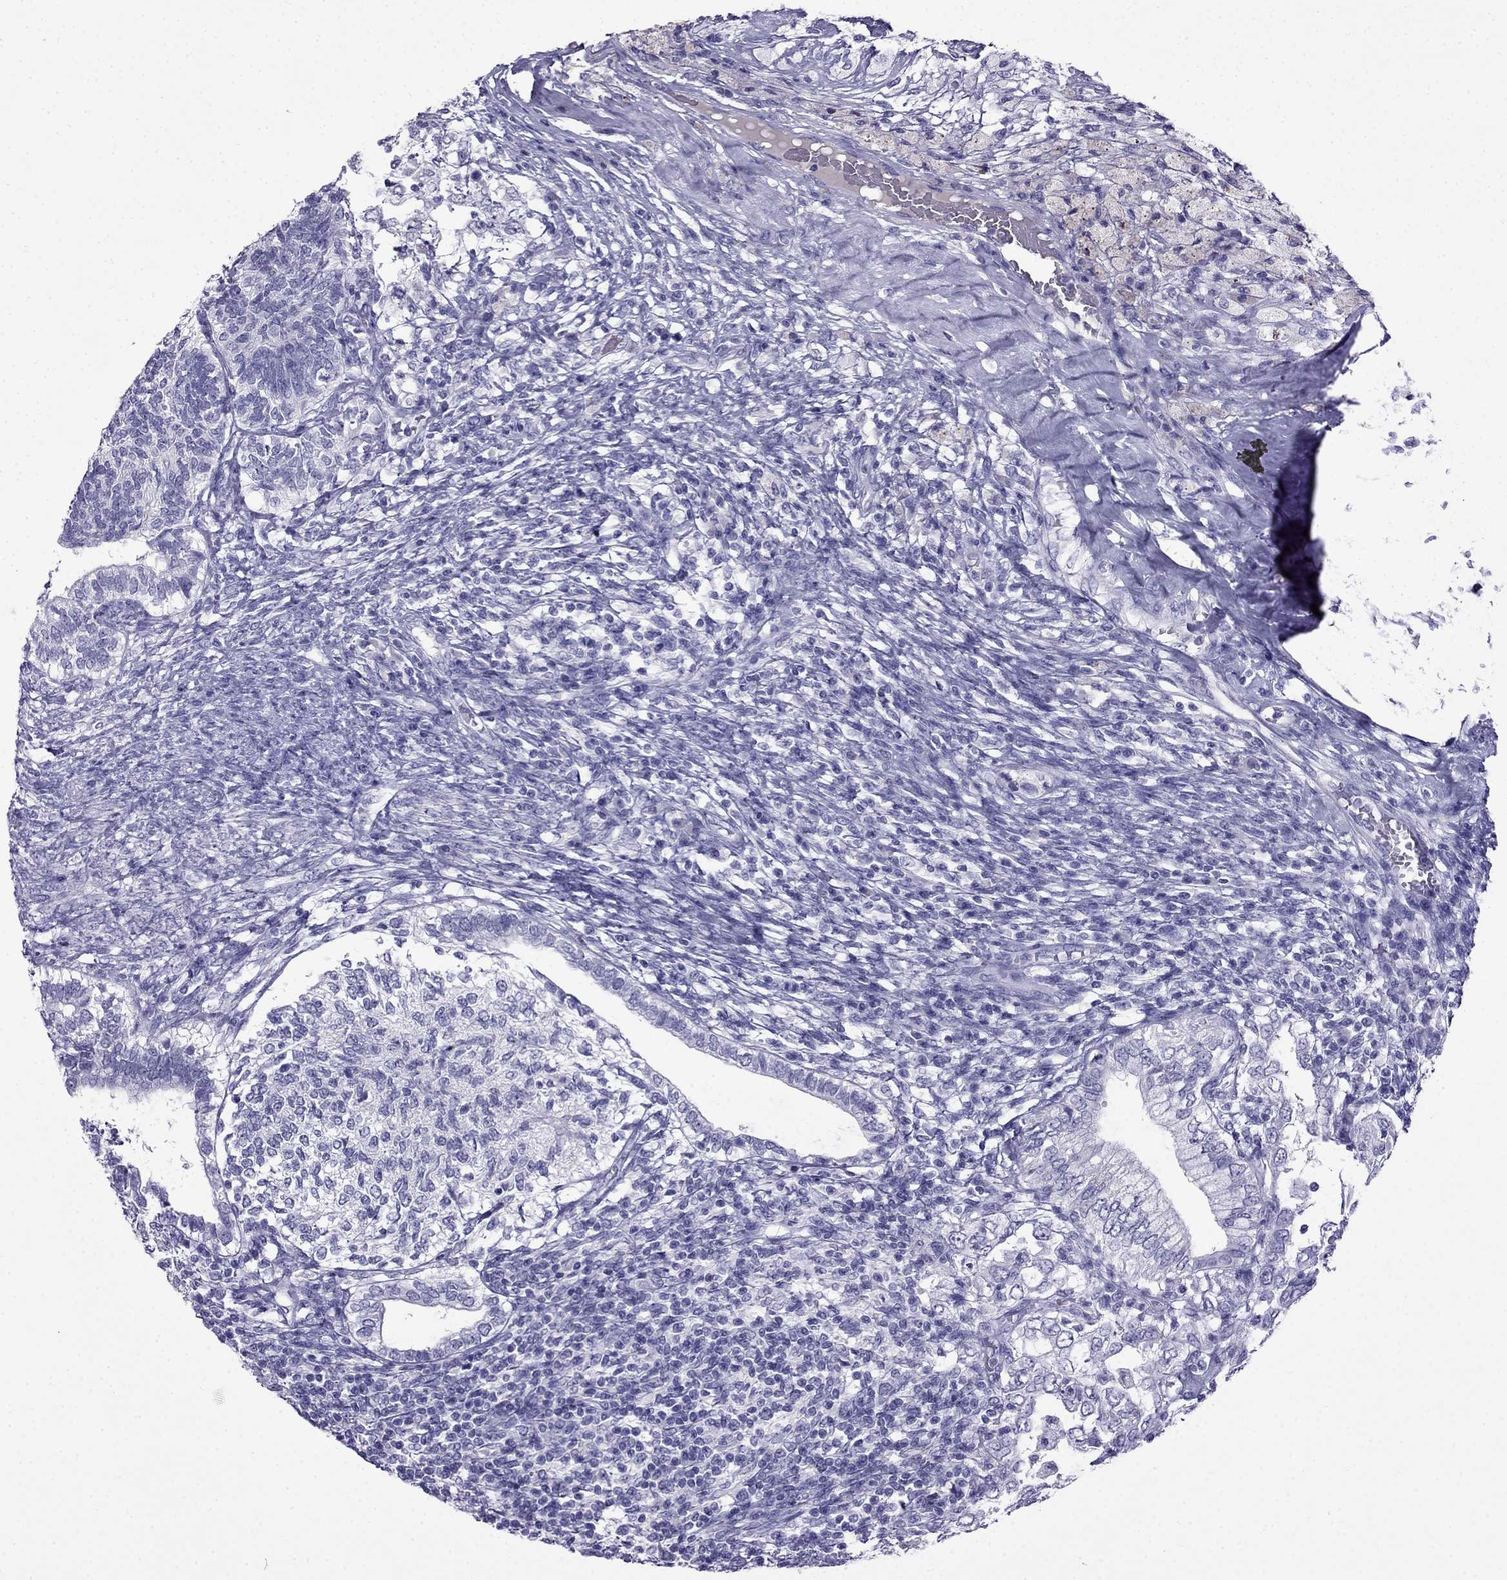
{"staining": {"intensity": "negative", "quantity": "none", "location": "none"}, "tissue": "testis cancer", "cell_type": "Tumor cells", "image_type": "cancer", "snomed": [{"axis": "morphology", "description": "Seminoma, NOS"}, {"axis": "morphology", "description": "Carcinoma, Embryonal, NOS"}, {"axis": "topography", "description": "Testis"}], "caption": "Immunohistochemistry of human testis seminoma displays no positivity in tumor cells. (Stains: DAB IHC with hematoxylin counter stain, Microscopy: brightfield microscopy at high magnification).", "gene": "CDHR4", "patient": {"sex": "male", "age": 41}}